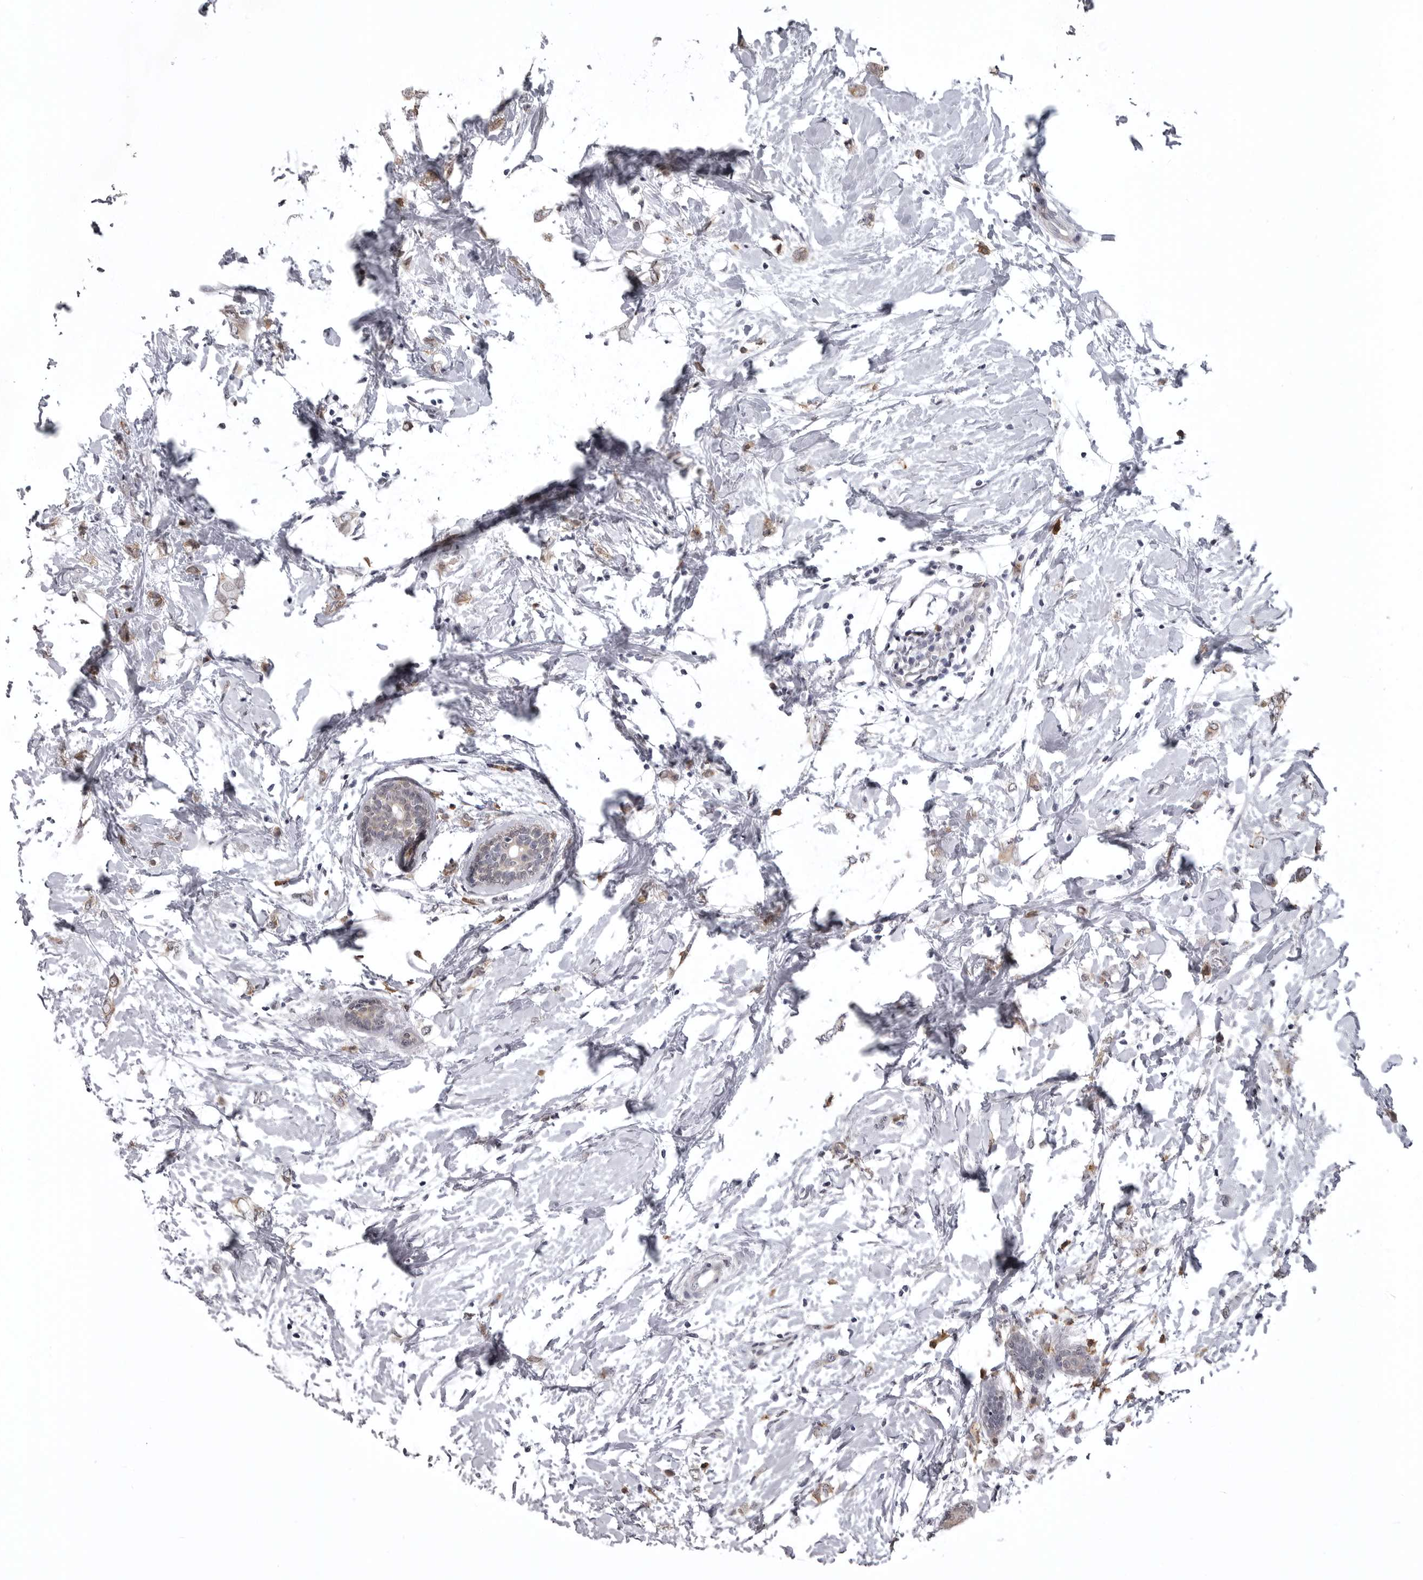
{"staining": {"intensity": "weak", "quantity": ">75%", "location": "cytoplasmic/membranous"}, "tissue": "breast cancer", "cell_type": "Tumor cells", "image_type": "cancer", "snomed": [{"axis": "morphology", "description": "Normal tissue, NOS"}, {"axis": "morphology", "description": "Lobular carcinoma"}, {"axis": "topography", "description": "Breast"}], "caption": "IHC image of neoplastic tissue: human breast cancer stained using IHC demonstrates low levels of weak protein expression localized specifically in the cytoplasmic/membranous of tumor cells, appearing as a cytoplasmic/membranous brown color.", "gene": "SNX16", "patient": {"sex": "female", "age": 47}}